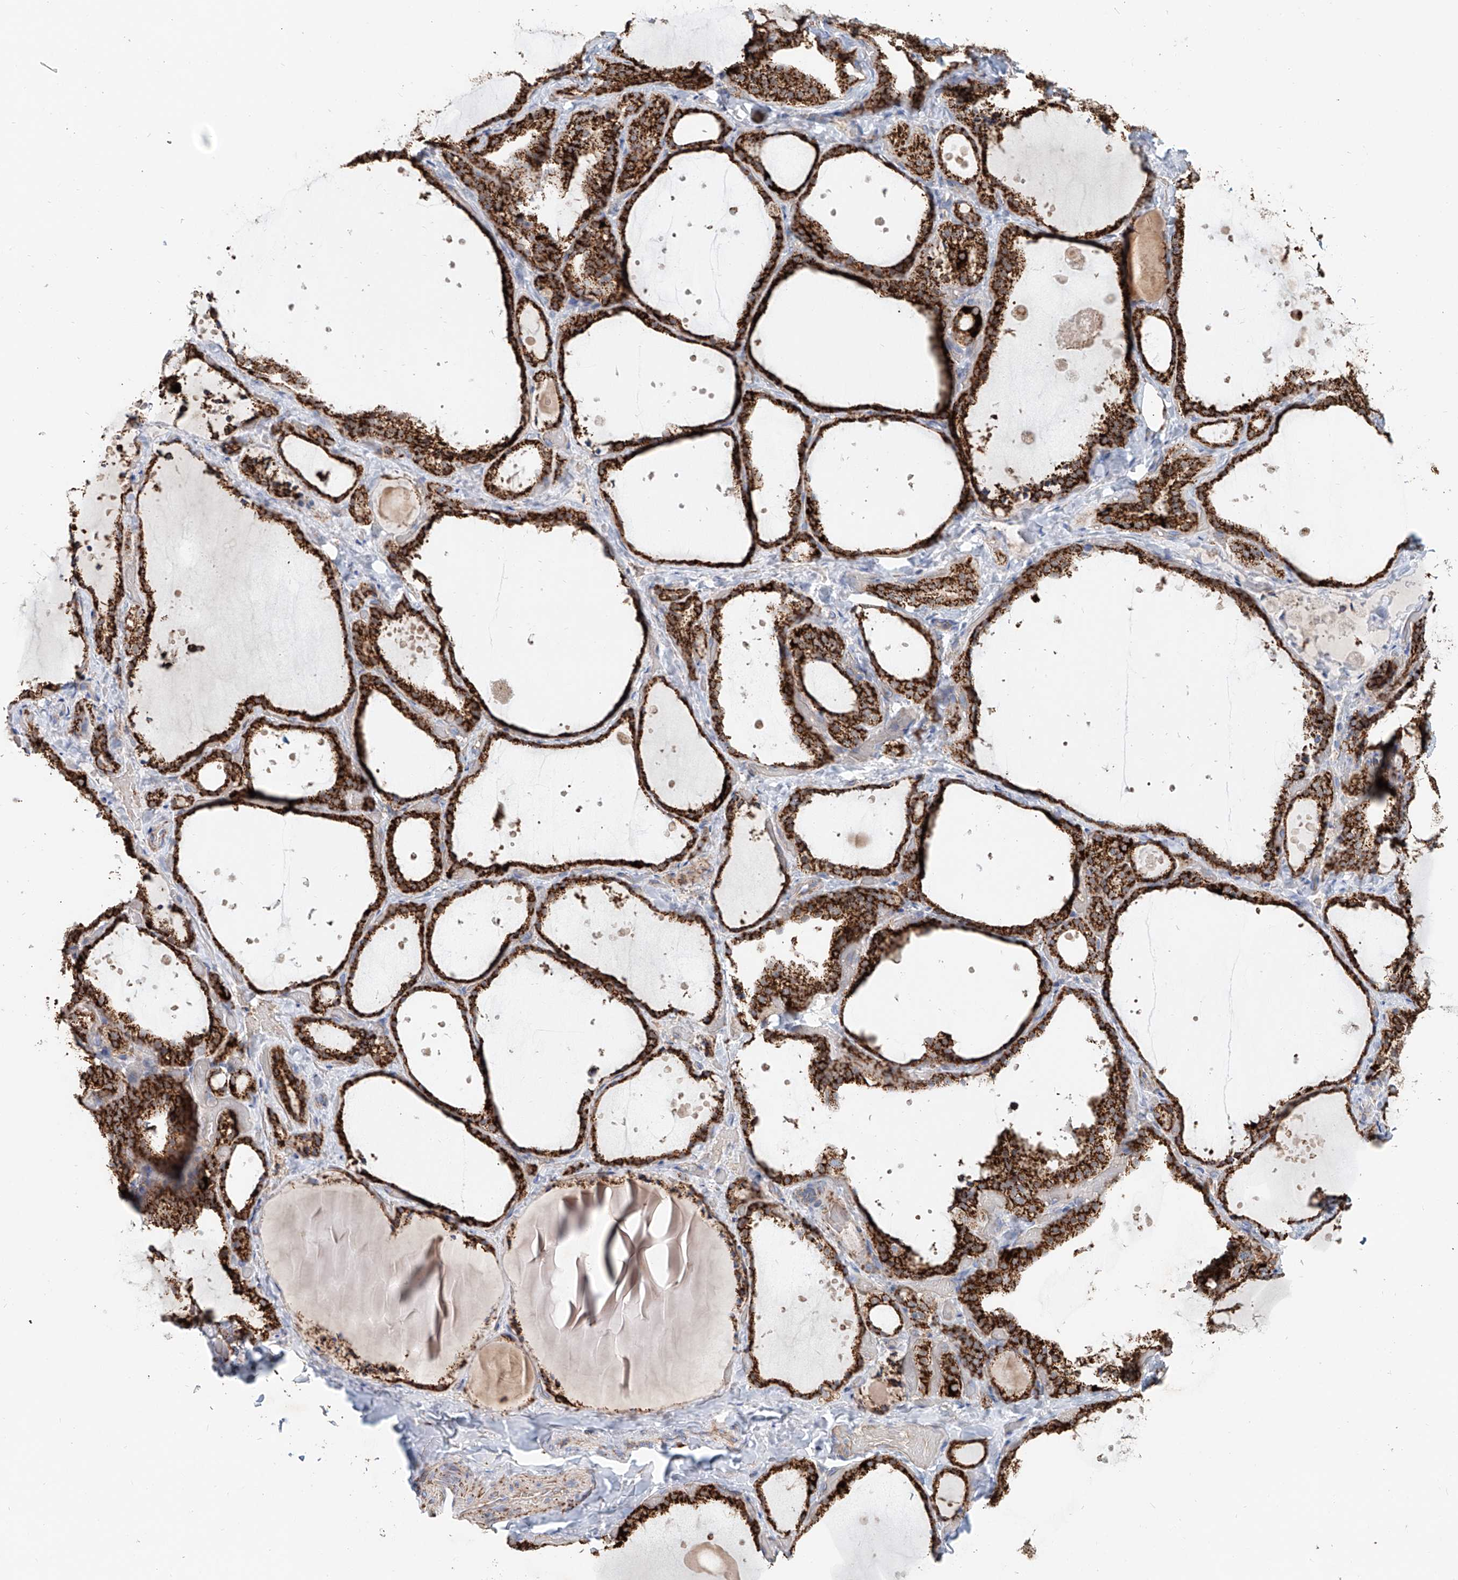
{"staining": {"intensity": "strong", "quantity": ">75%", "location": "cytoplasmic/membranous"}, "tissue": "thyroid gland", "cell_type": "Glandular cells", "image_type": "normal", "snomed": [{"axis": "morphology", "description": "Normal tissue, NOS"}, {"axis": "topography", "description": "Thyroid gland"}], "caption": "Brown immunohistochemical staining in benign human thyroid gland demonstrates strong cytoplasmic/membranous positivity in about >75% of glandular cells. (Stains: DAB (3,3'-diaminobenzidine) in brown, nuclei in blue, Microscopy: brightfield microscopy at high magnification).", "gene": "CARD10", "patient": {"sex": "female", "age": 44}}